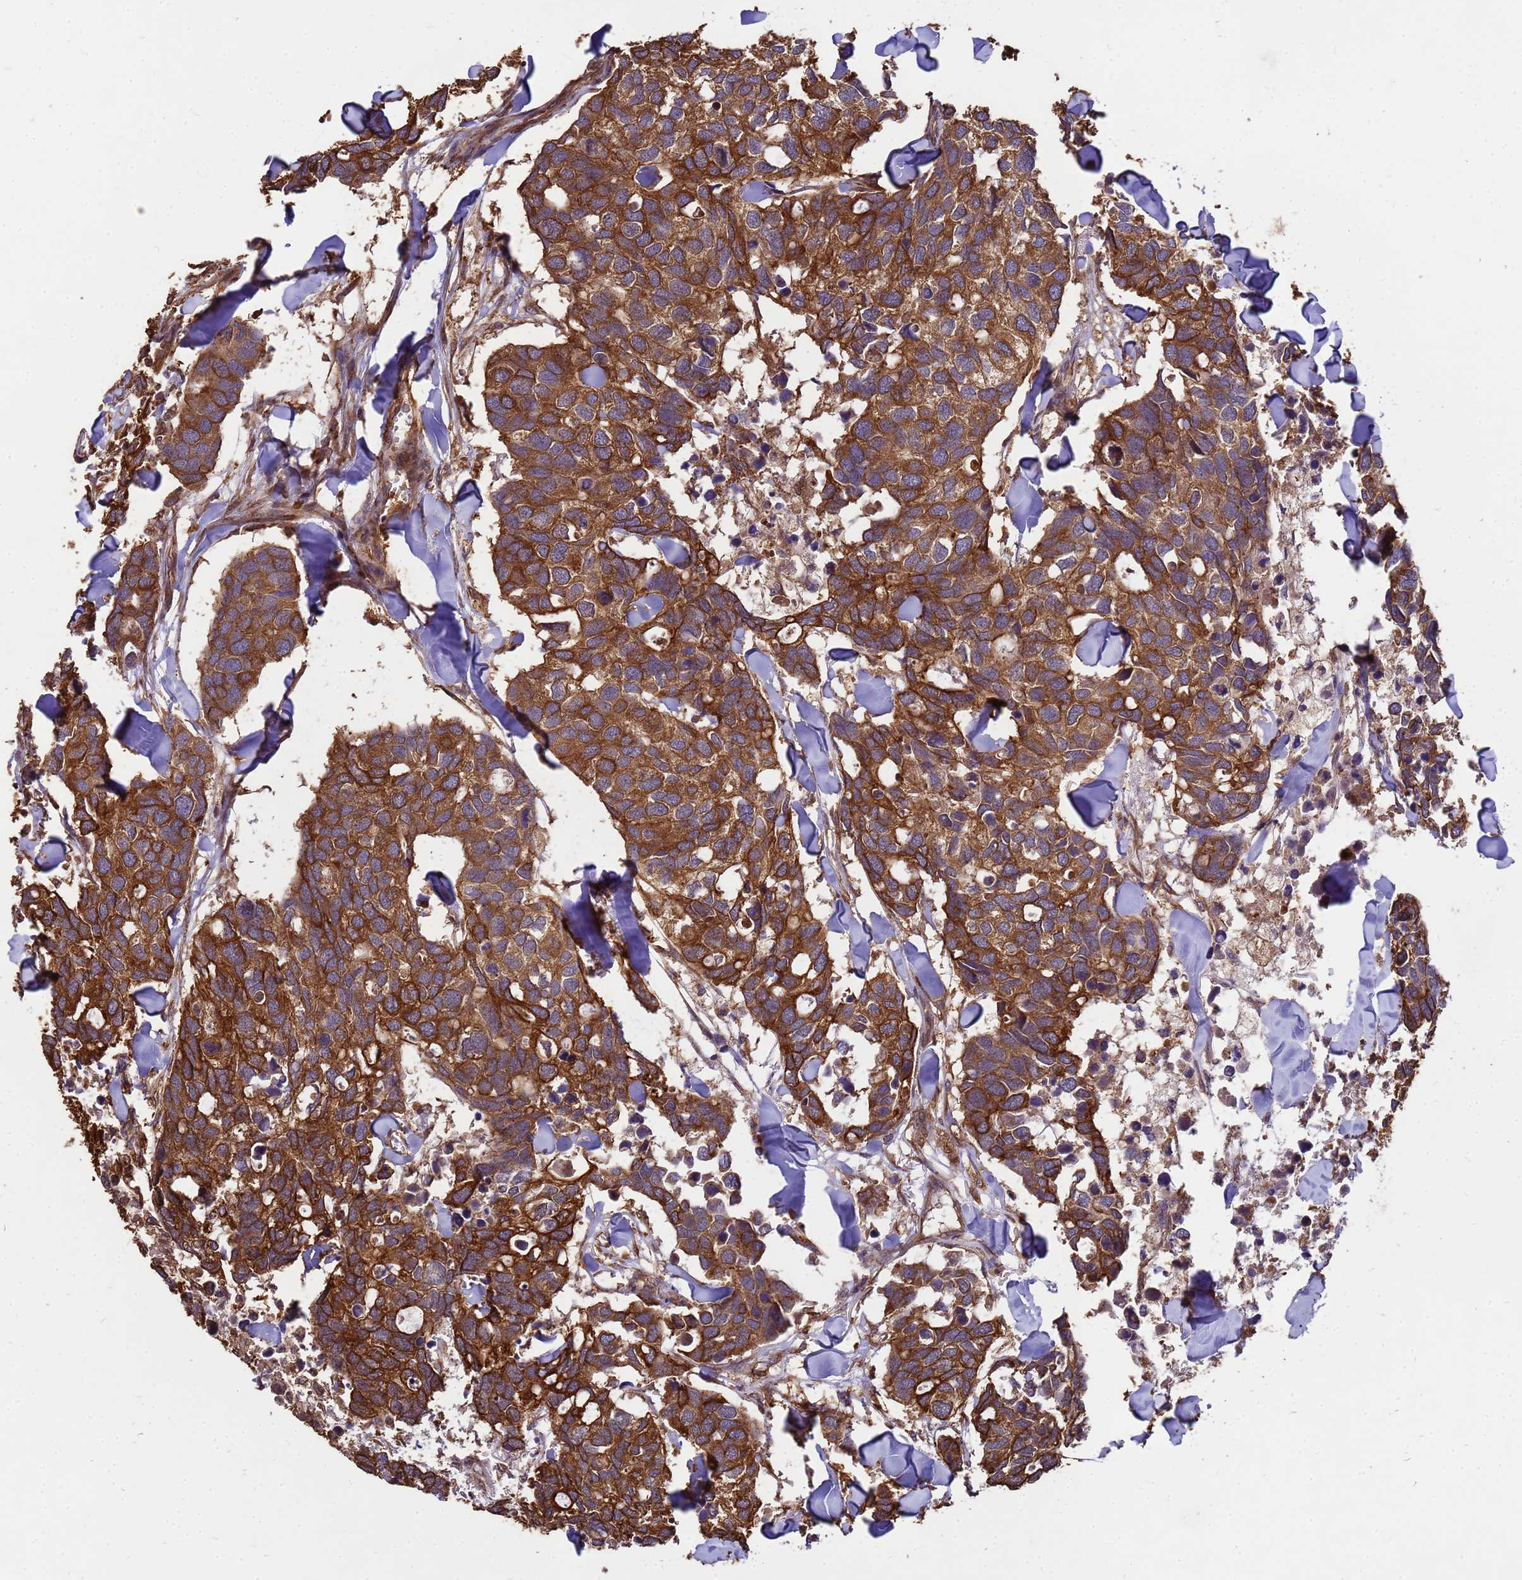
{"staining": {"intensity": "strong", "quantity": ">75%", "location": "cytoplasmic/membranous"}, "tissue": "breast cancer", "cell_type": "Tumor cells", "image_type": "cancer", "snomed": [{"axis": "morphology", "description": "Duct carcinoma"}, {"axis": "topography", "description": "Breast"}], "caption": "Immunohistochemistry (IHC) image of breast cancer (infiltrating ductal carcinoma) stained for a protein (brown), which reveals high levels of strong cytoplasmic/membranous staining in about >75% of tumor cells.", "gene": "ZNF618", "patient": {"sex": "female", "age": 83}}